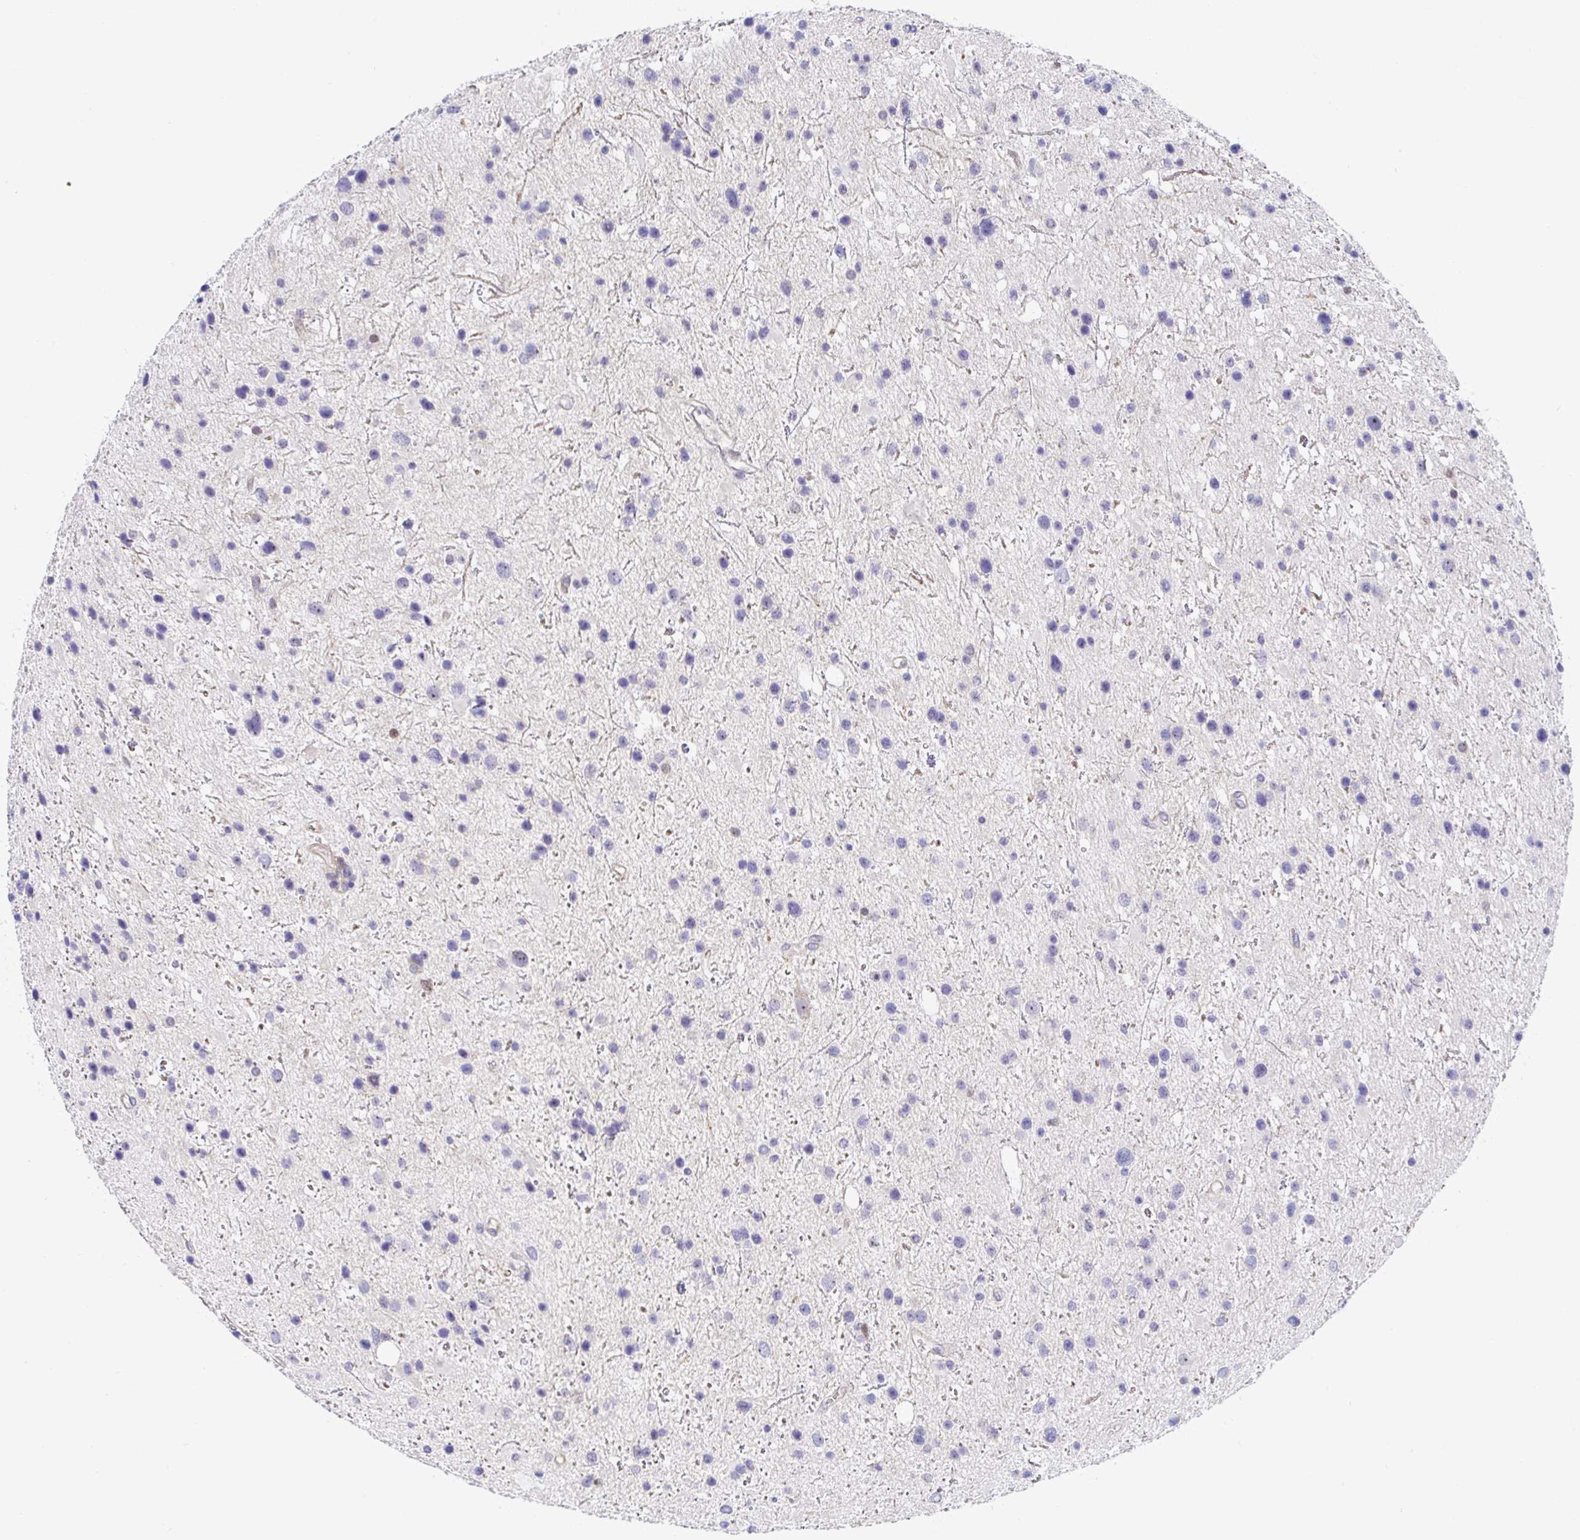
{"staining": {"intensity": "negative", "quantity": "none", "location": "none"}, "tissue": "glioma", "cell_type": "Tumor cells", "image_type": "cancer", "snomed": [{"axis": "morphology", "description": "Glioma, malignant, Low grade"}, {"axis": "topography", "description": "Brain"}], "caption": "High magnification brightfield microscopy of glioma stained with DAB (brown) and counterstained with hematoxylin (blue): tumor cells show no significant expression.", "gene": "TIMELESS", "patient": {"sex": "female", "age": 32}}